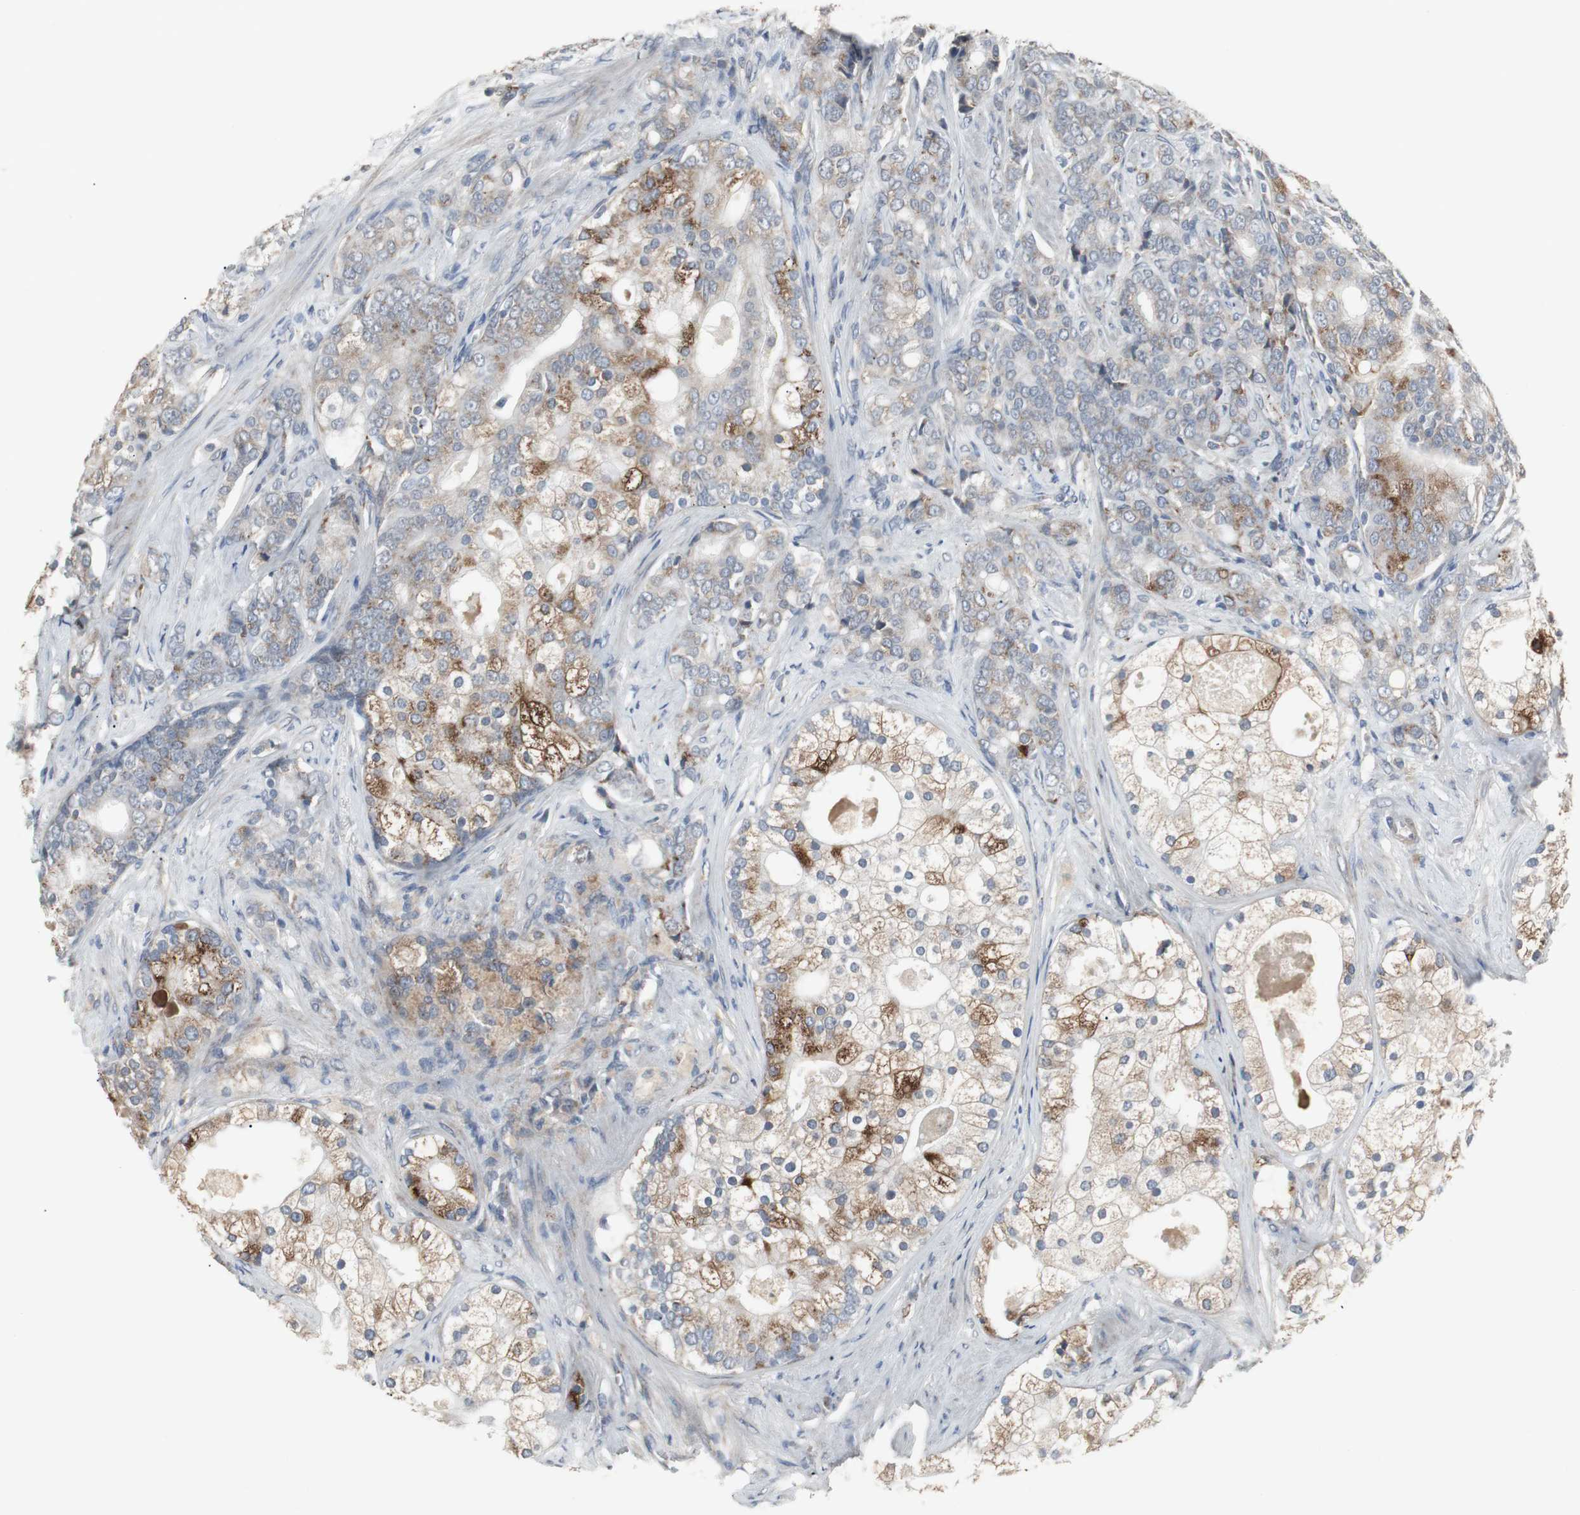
{"staining": {"intensity": "strong", "quantity": "25%-75%", "location": "cytoplasmic/membranous"}, "tissue": "prostate cancer", "cell_type": "Tumor cells", "image_type": "cancer", "snomed": [{"axis": "morphology", "description": "Adenocarcinoma, Low grade"}, {"axis": "topography", "description": "Prostate"}], "caption": "Brown immunohistochemical staining in prostate cancer (low-grade adenocarcinoma) exhibits strong cytoplasmic/membranous expression in approximately 25%-75% of tumor cells. (Stains: DAB (3,3'-diaminobenzidine) in brown, nuclei in blue, Microscopy: brightfield microscopy at high magnification).", "gene": "GBA1", "patient": {"sex": "male", "age": 58}}